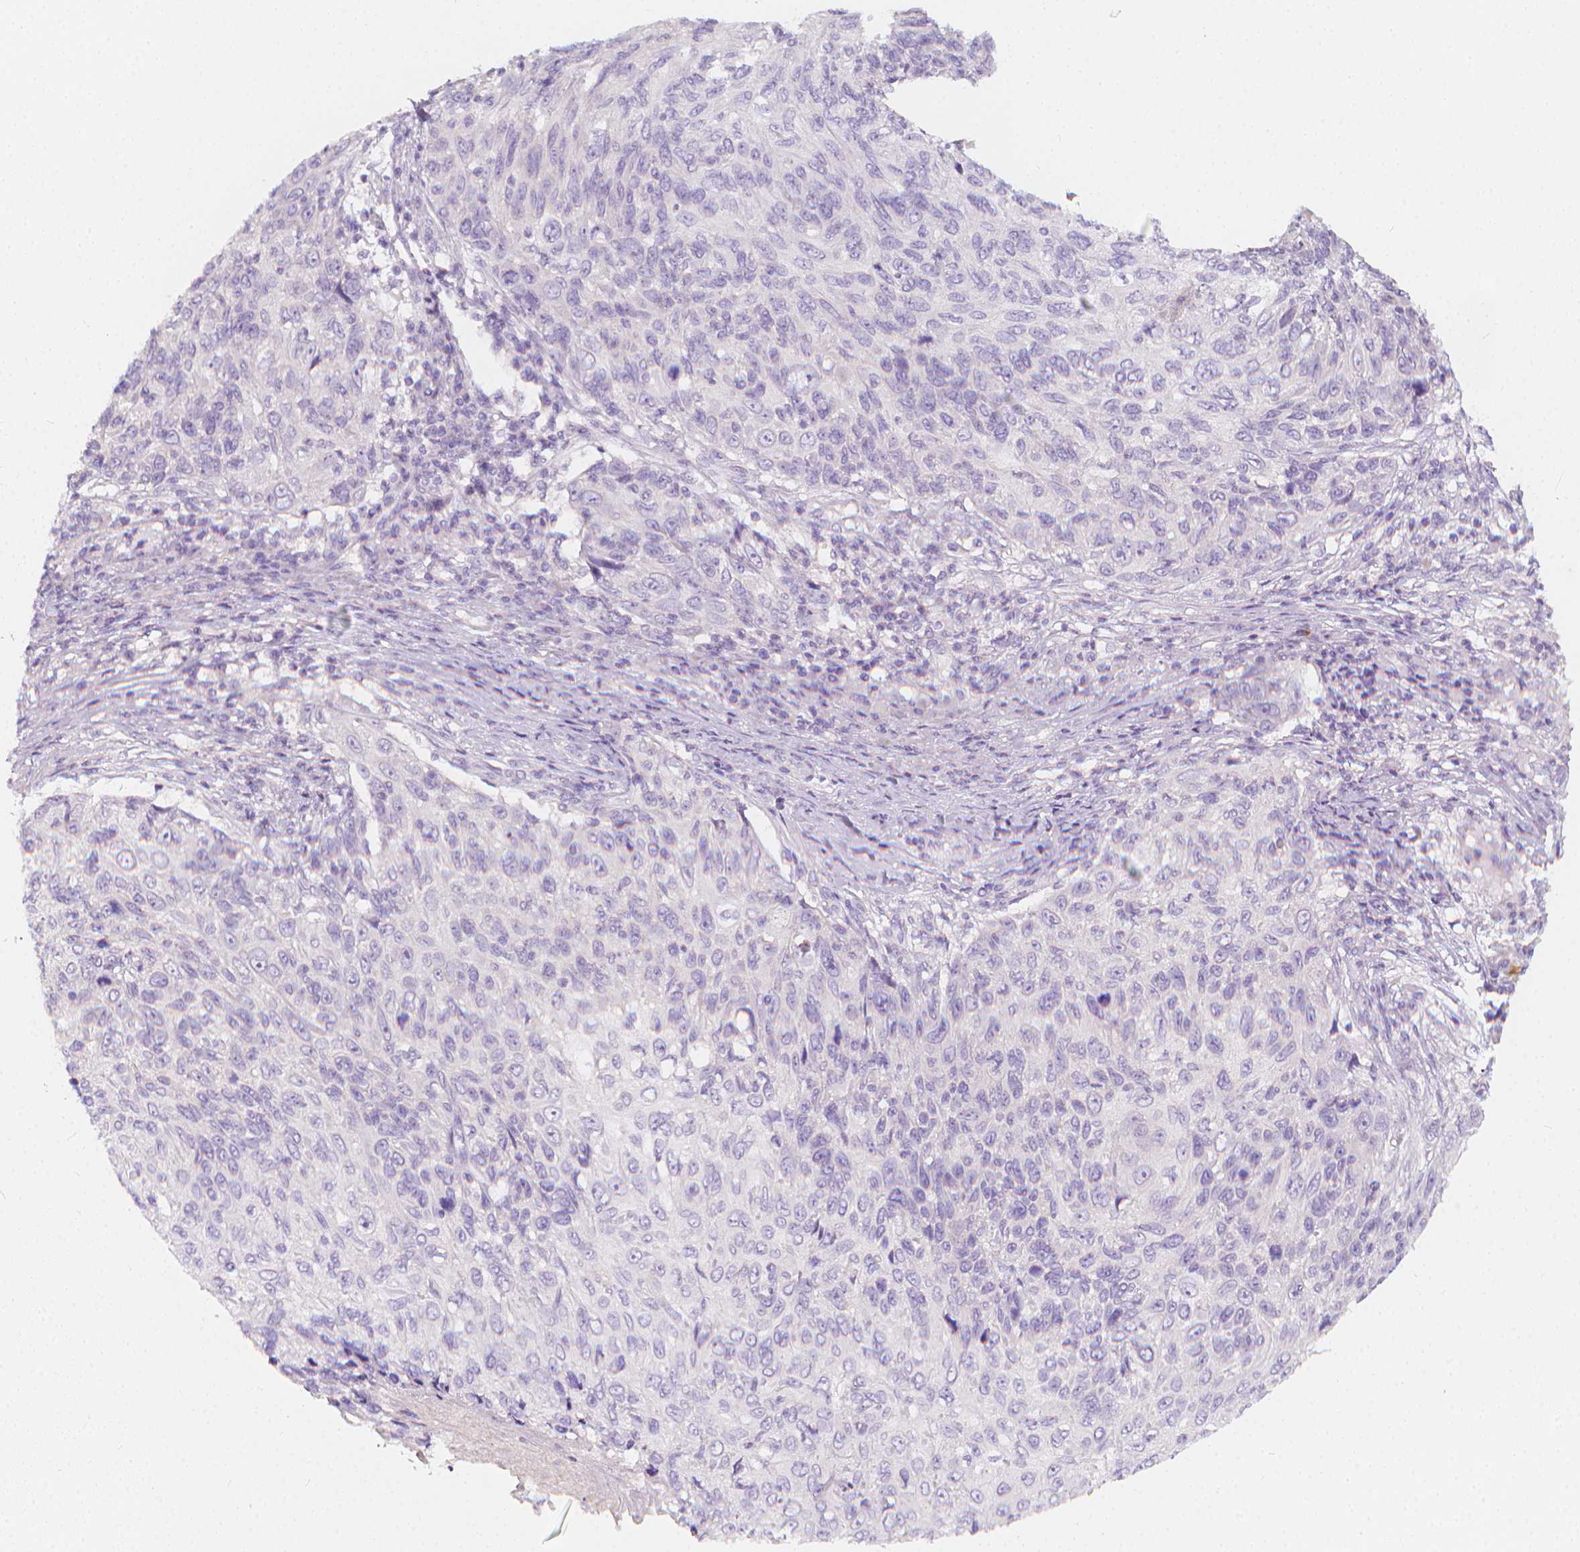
{"staining": {"intensity": "negative", "quantity": "none", "location": "none"}, "tissue": "skin cancer", "cell_type": "Tumor cells", "image_type": "cancer", "snomed": [{"axis": "morphology", "description": "Squamous cell carcinoma, NOS"}, {"axis": "topography", "description": "Skin"}], "caption": "This is an immunohistochemistry (IHC) micrograph of human skin cancer. There is no positivity in tumor cells.", "gene": "RBFOX1", "patient": {"sex": "male", "age": 92}}